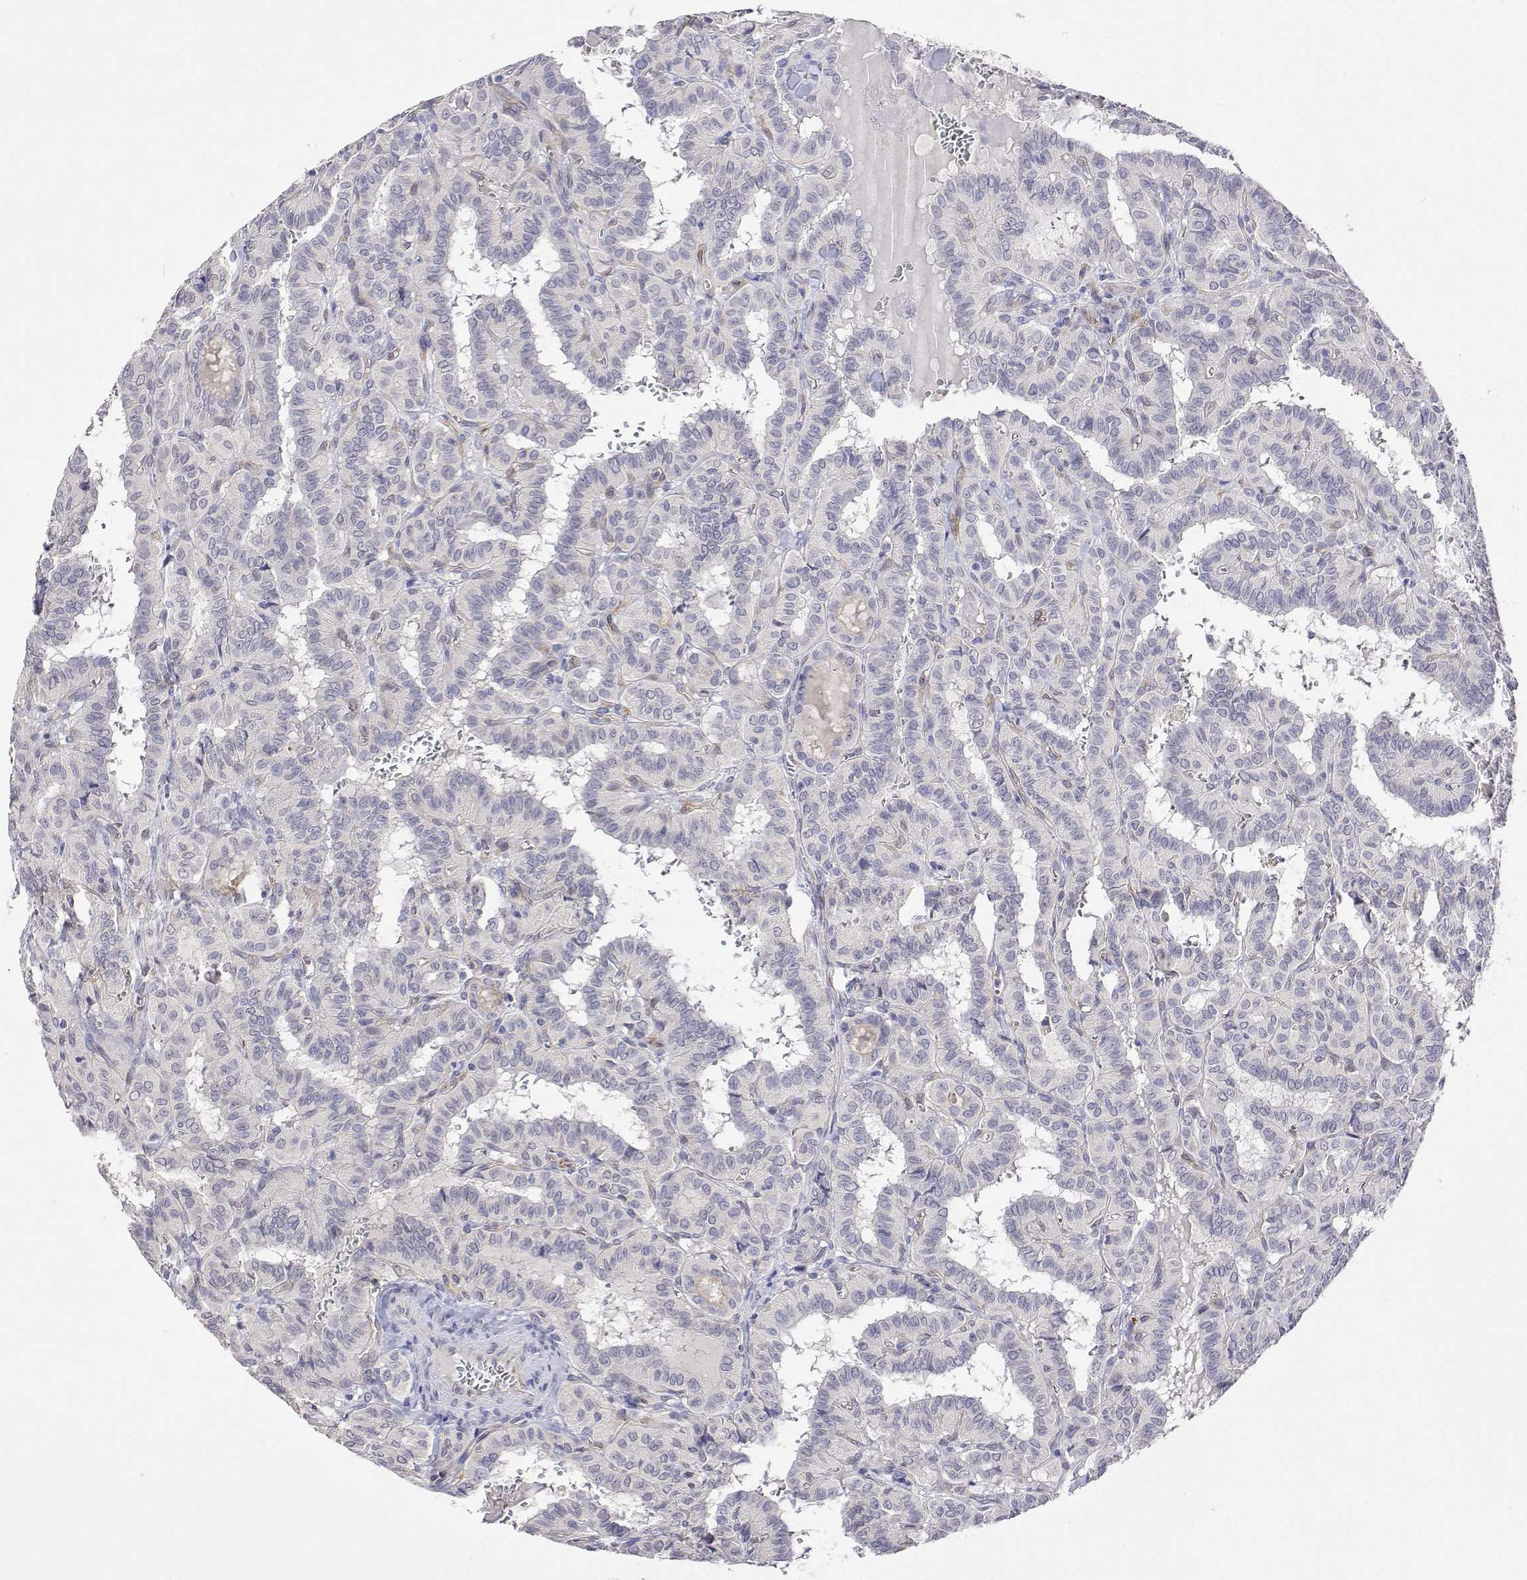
{"staining": {"intensity": "negative", "quantity": "none", "location": "none"}, "tissue": "thyroid cancer", "cell_type": "Tumor cells", "image_type": "cancer", "snomed": [{"axis": "morphology", "description": "Papillary adenocarcinoma, NOS"}, {"axis": "topography", "description": "Thyroid gland"}], "caption": "The immunohistochemistry micrograph has no significant positivity in tumor cells of thyroid papillary adenocarcinoma tissue.", "gene": "PLCB1", "patient": {"sex": "female", "age": 21}}